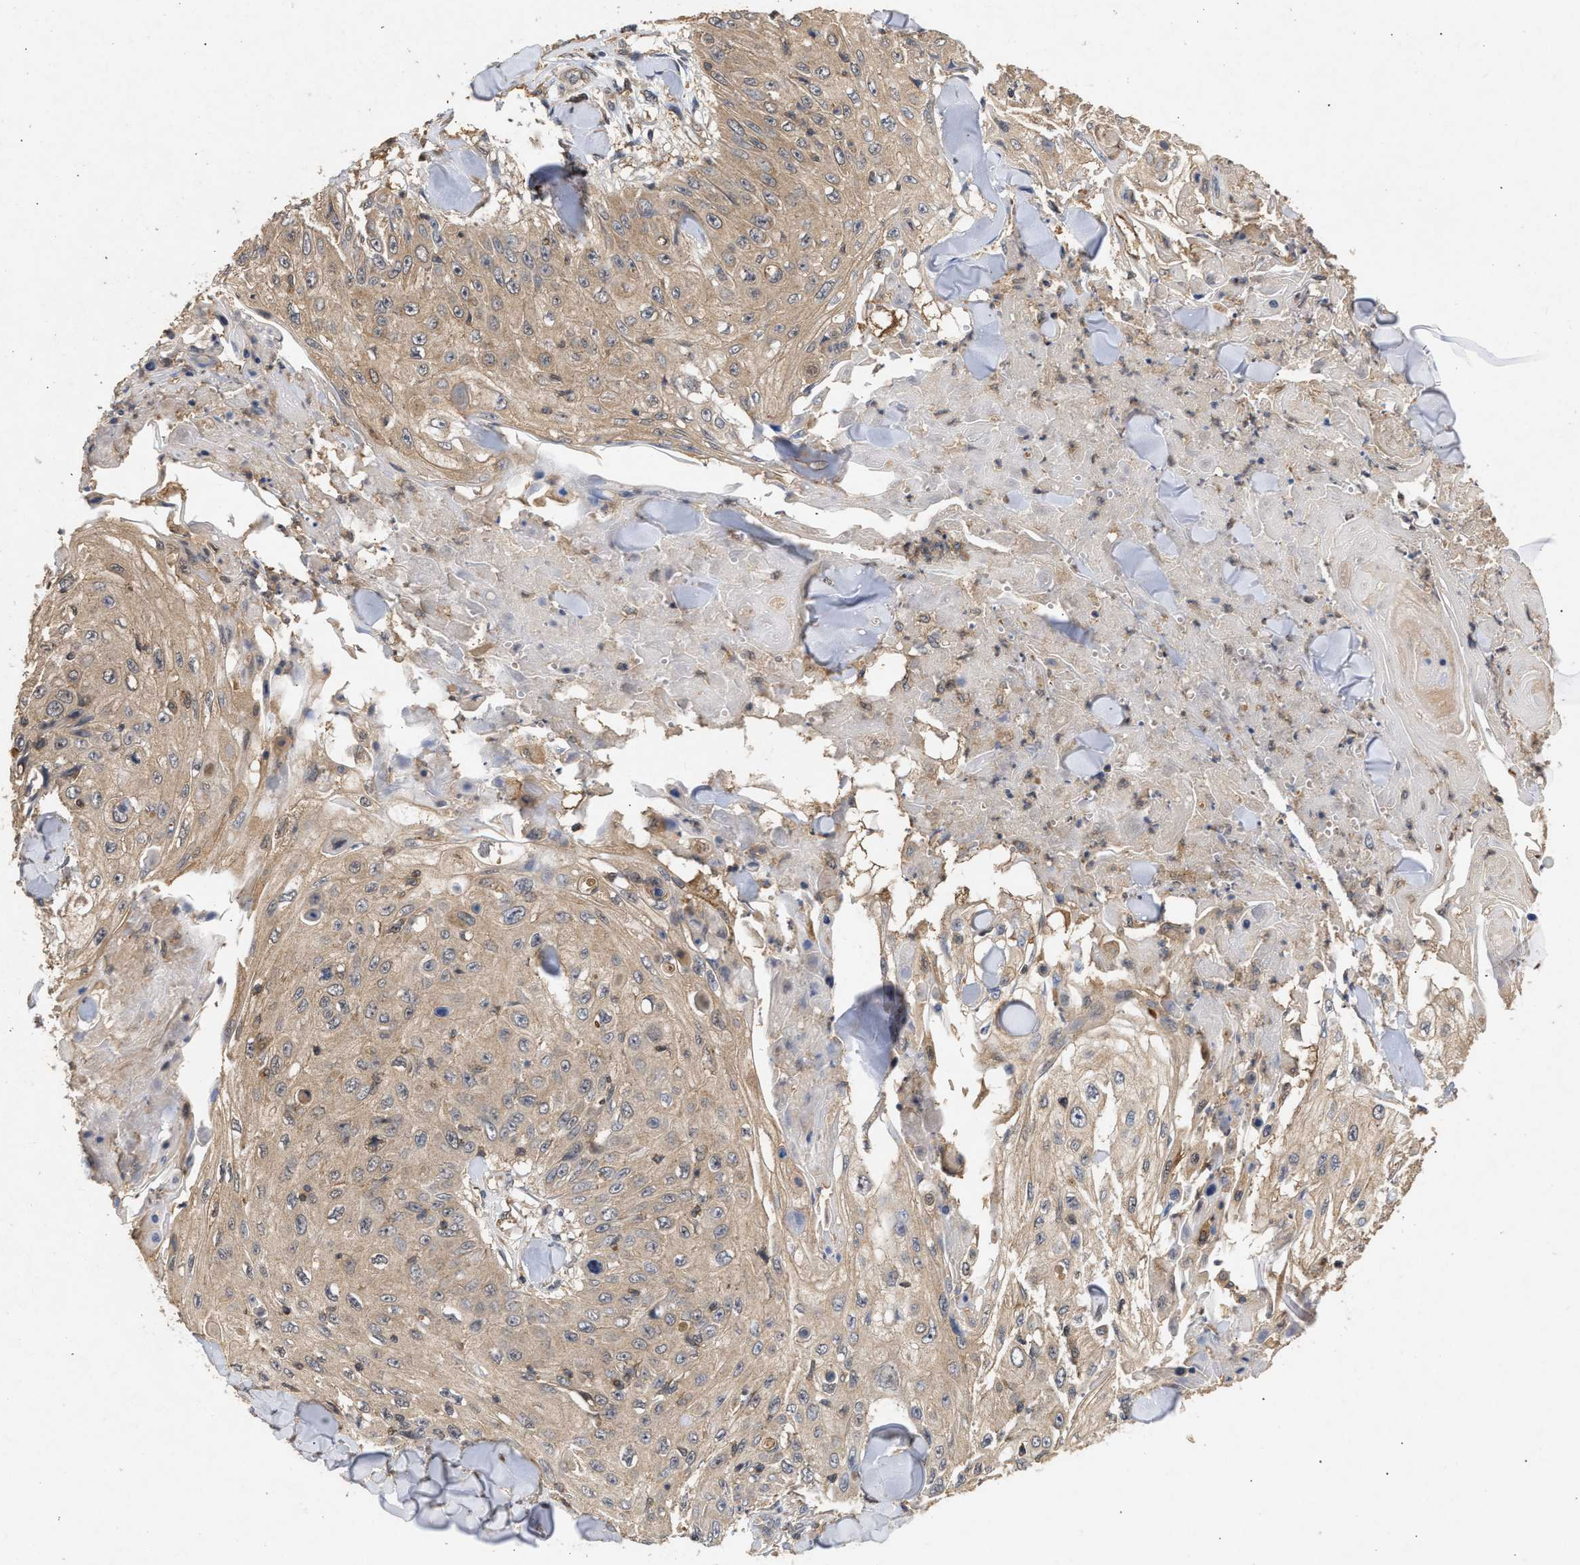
{"staining": {"intensity": "weak", "quantity": ">75%", "location": "cytoplasmic/membranous"}, "tissue": "skin cancer", "cell_type": "Tumor cells", "image_type": "cancer", "snomed": [{"axis": "morphology", "description": "Squamous cell carcinoma, NOS"}, {"axis": "topography", "description": "Skin"}], "caption": "The micrograph reveals a brown stain indicating the presence of a protein in the cytoplasmic/membranous of tumor cells in squamous cell carcinoma (skin).", "gene": "FITM1", "patient": {"sex": "male", "age": 86}}